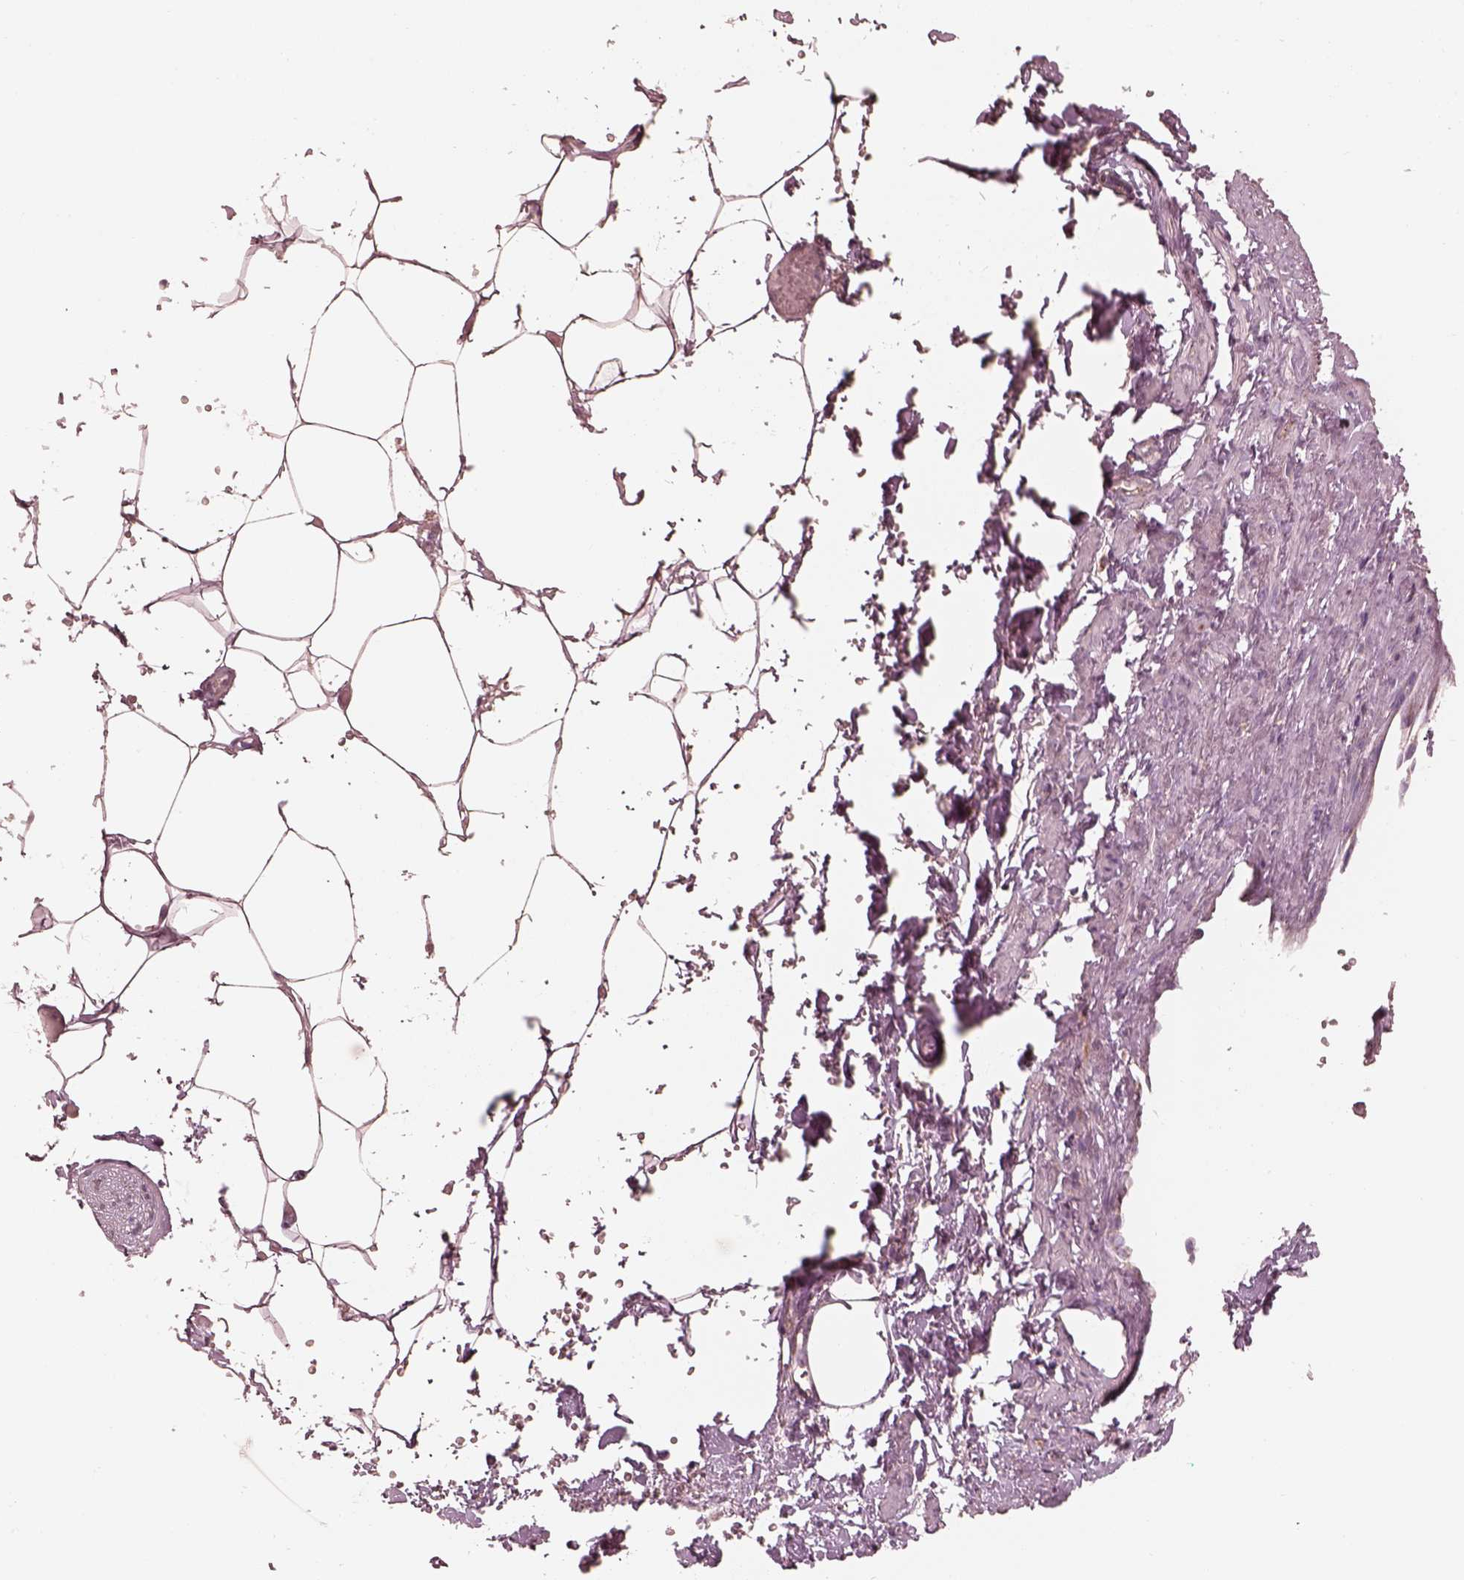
{"staining": {"intensity": "moderate", "quantity": ">75%", "location": "cytoplasmic/membranous"}, "tissue": "adipose tissue", "cell_type": "Adipocytes", "image_type": "normal", "snomed": [{"axis": "morphology", "description": "Normal tissue, NOS"}, {"axis": "topography", "description": "Prostate"}, {"axis": "topography", "description": "Peripheral nerve tissue"}], "caption": "IHC of unremarkable adipose tissue displays medium levels of moderate cytoplasmic/membranous positivity in about >75% of adipocytes.", "gene": "ENTPD6", "patient": {"sex": "male", "age": 55}}